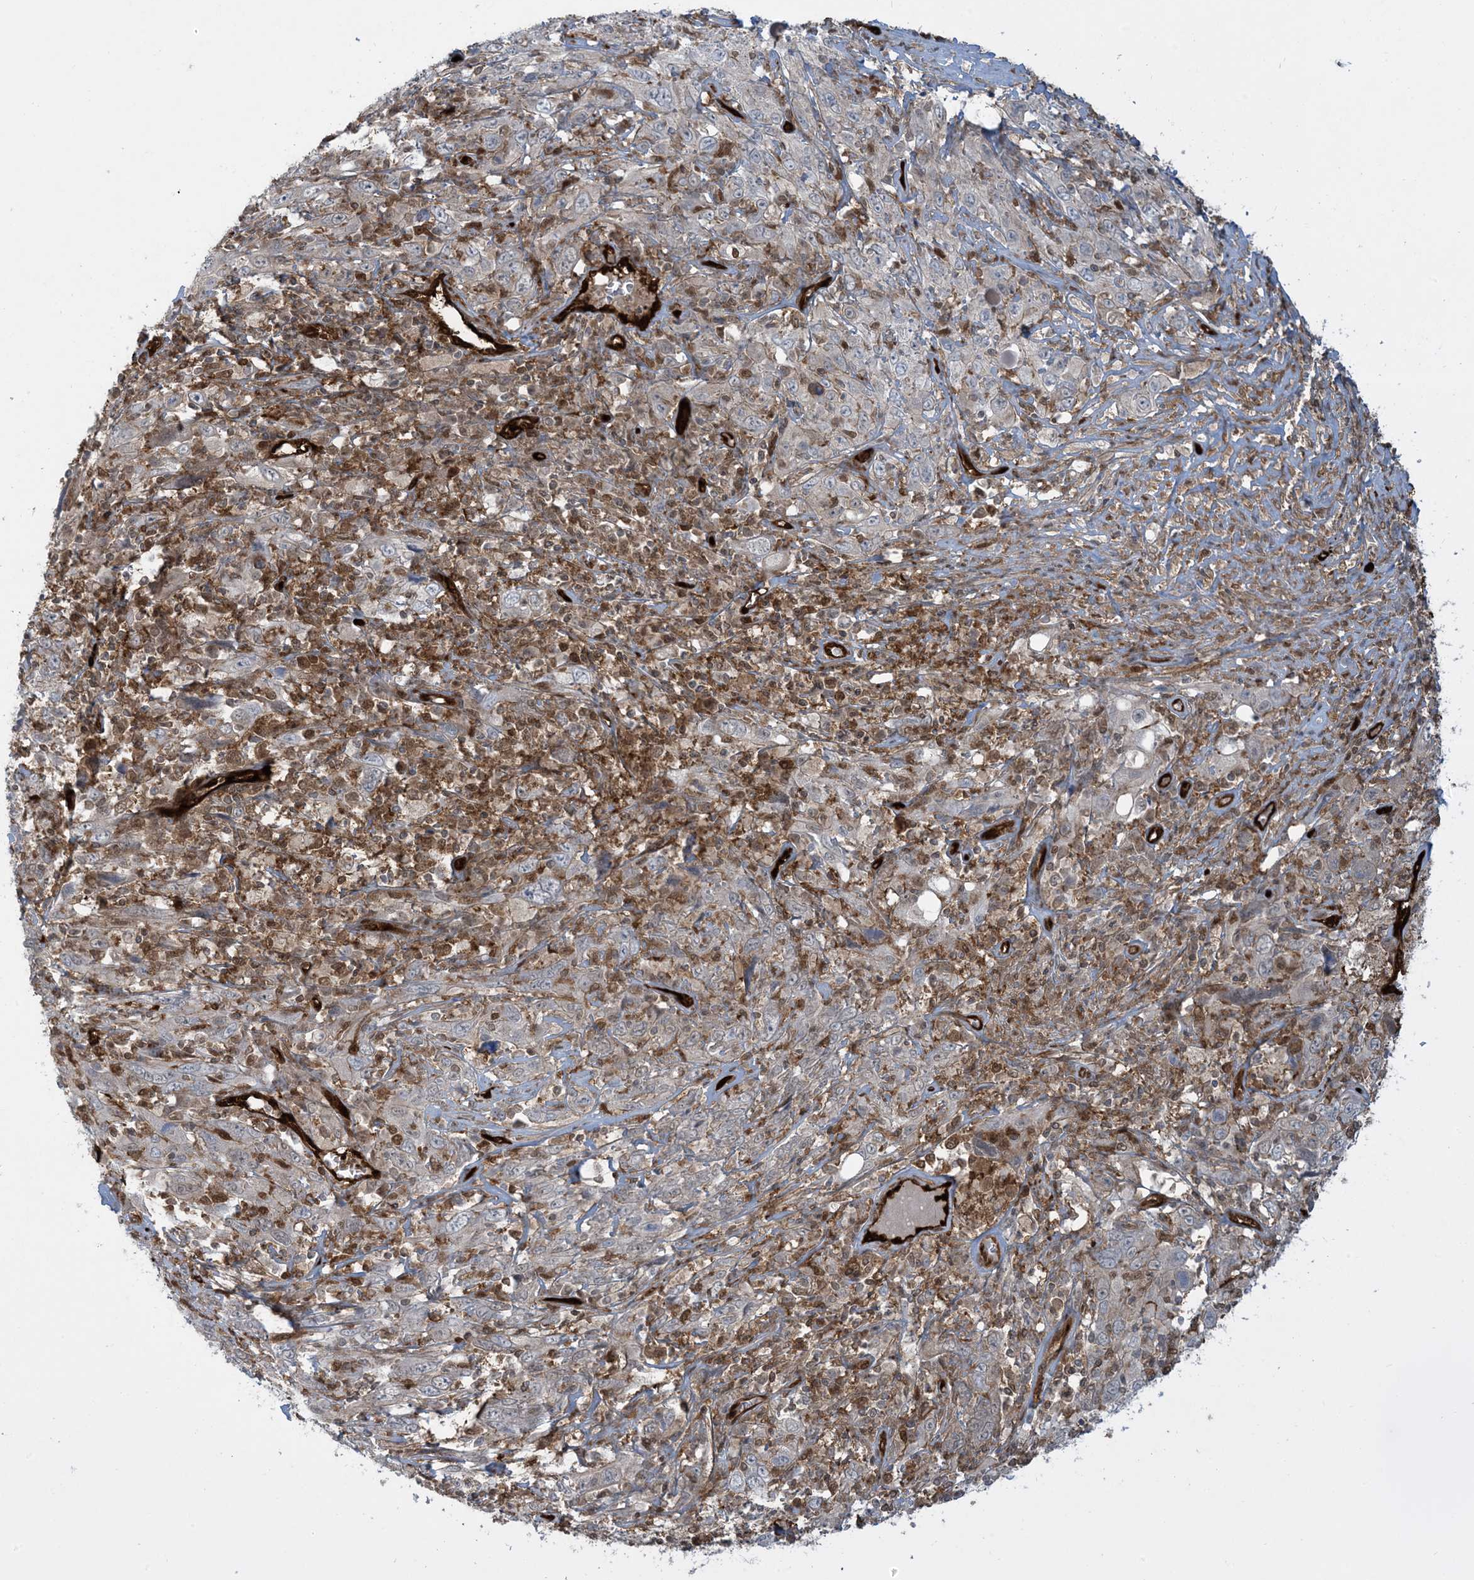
{"staining": {"intensity": "negative", "quantity": "none", "location": "none"}, "tissue": "cervical cancer", "cell_type": "Tumor cells", "image_type": "cancer", "snomed": [{"axis": "morphology", "description": "Squamous cell carcinoma, NOS"}, {"axis": "topography", "description": "Cervix"}], "caption": "Tumor cells are negative for protein expression in human cervical cancer.", "gene": "PPM1F", "patient": {"sex": "female", "age": 46}}